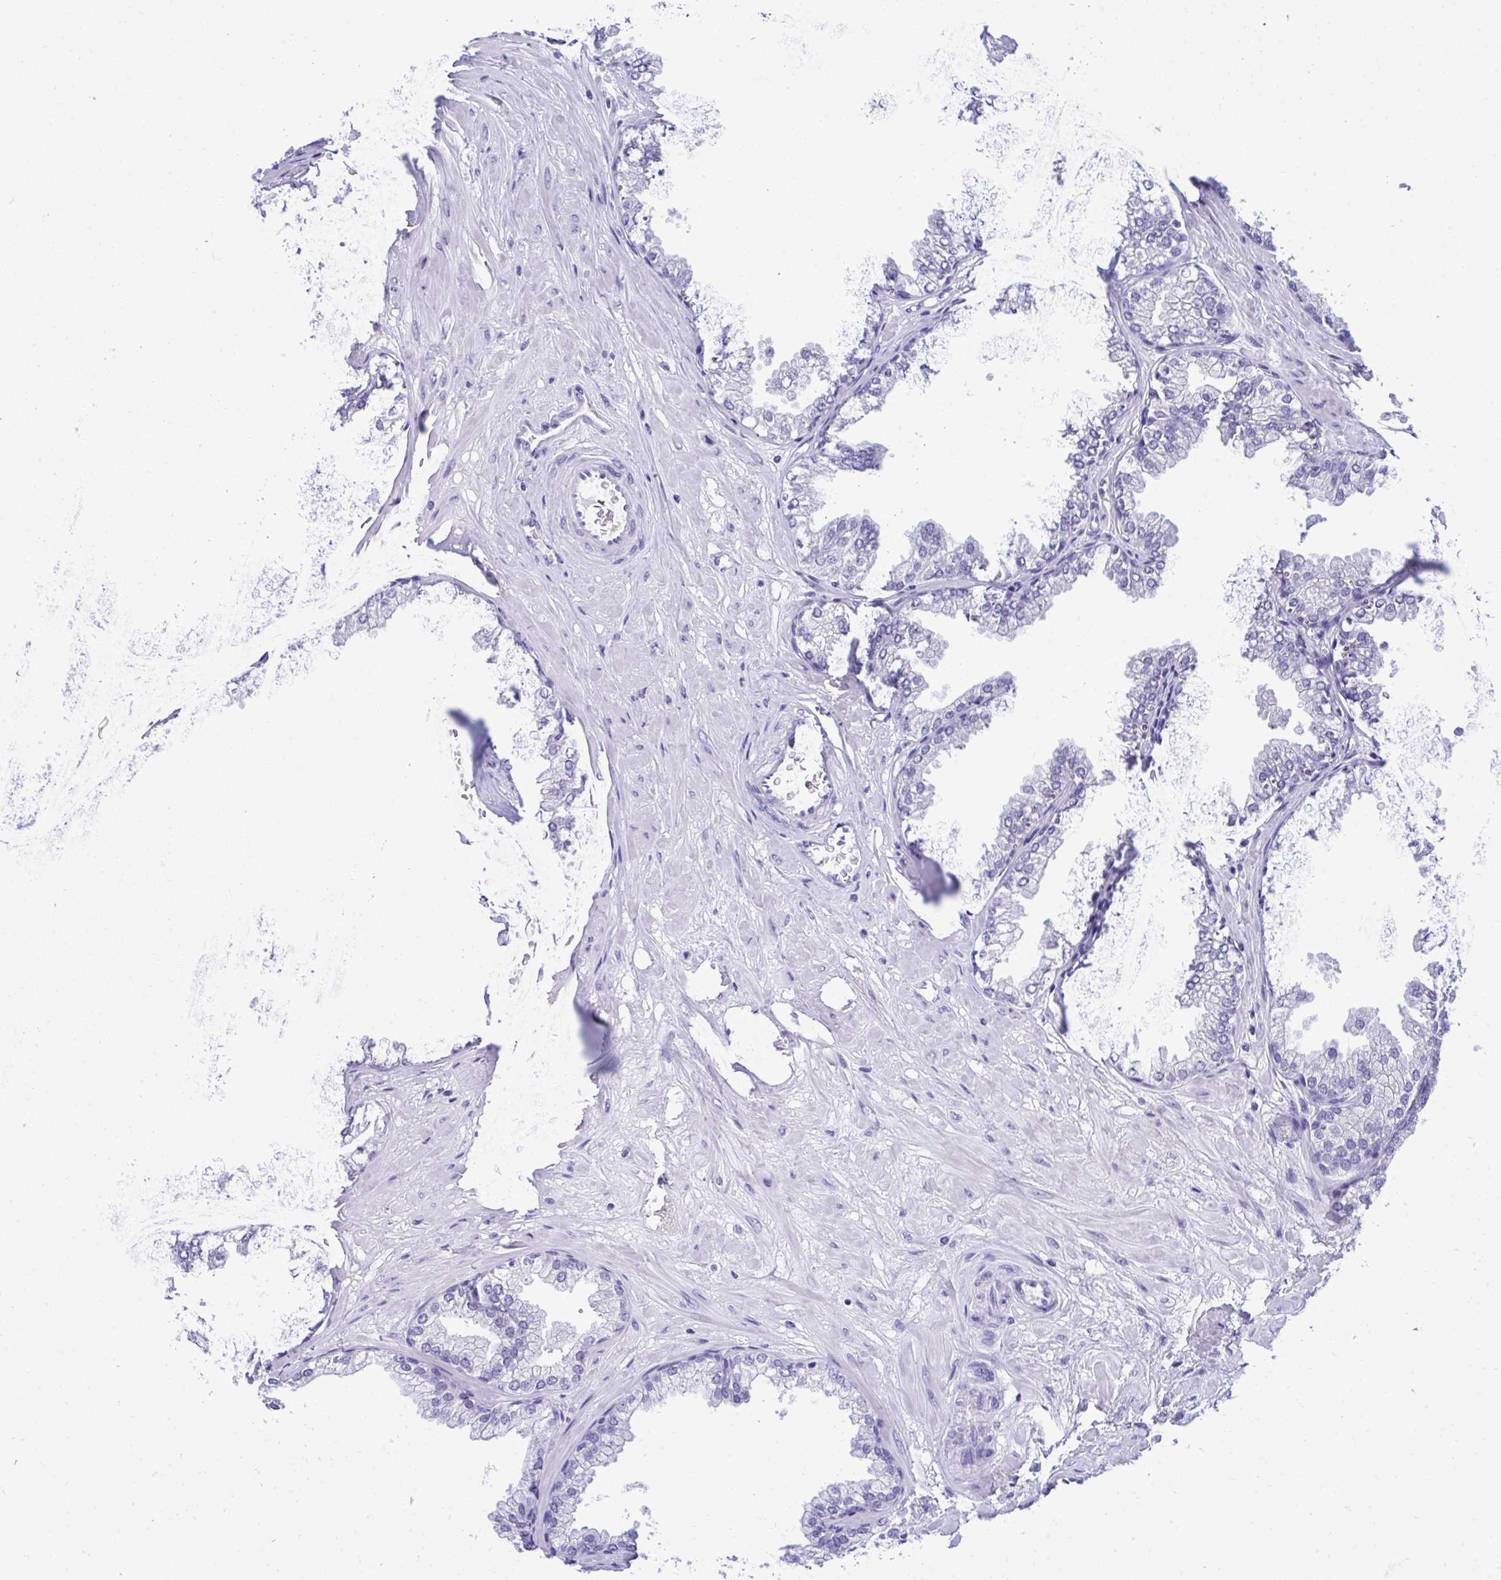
{"staining": {"intensity": "negative", "quantity": "none", "location": "none"}, "tissue": "prostate", "cell_type": "Glandular cells", "image_type": "normal", "snomed": [{"axis": "morphology", "description": "Normal tissue, NOS"}, {"axis": "topography", "description": "Prostate"}], "caption": "Immunohistochemistry (IHC) of normal prostate exhibits no positivity in glandular cells.", "gene": "PGM2L1", "patient": {"sex": "male", "age": 37}}